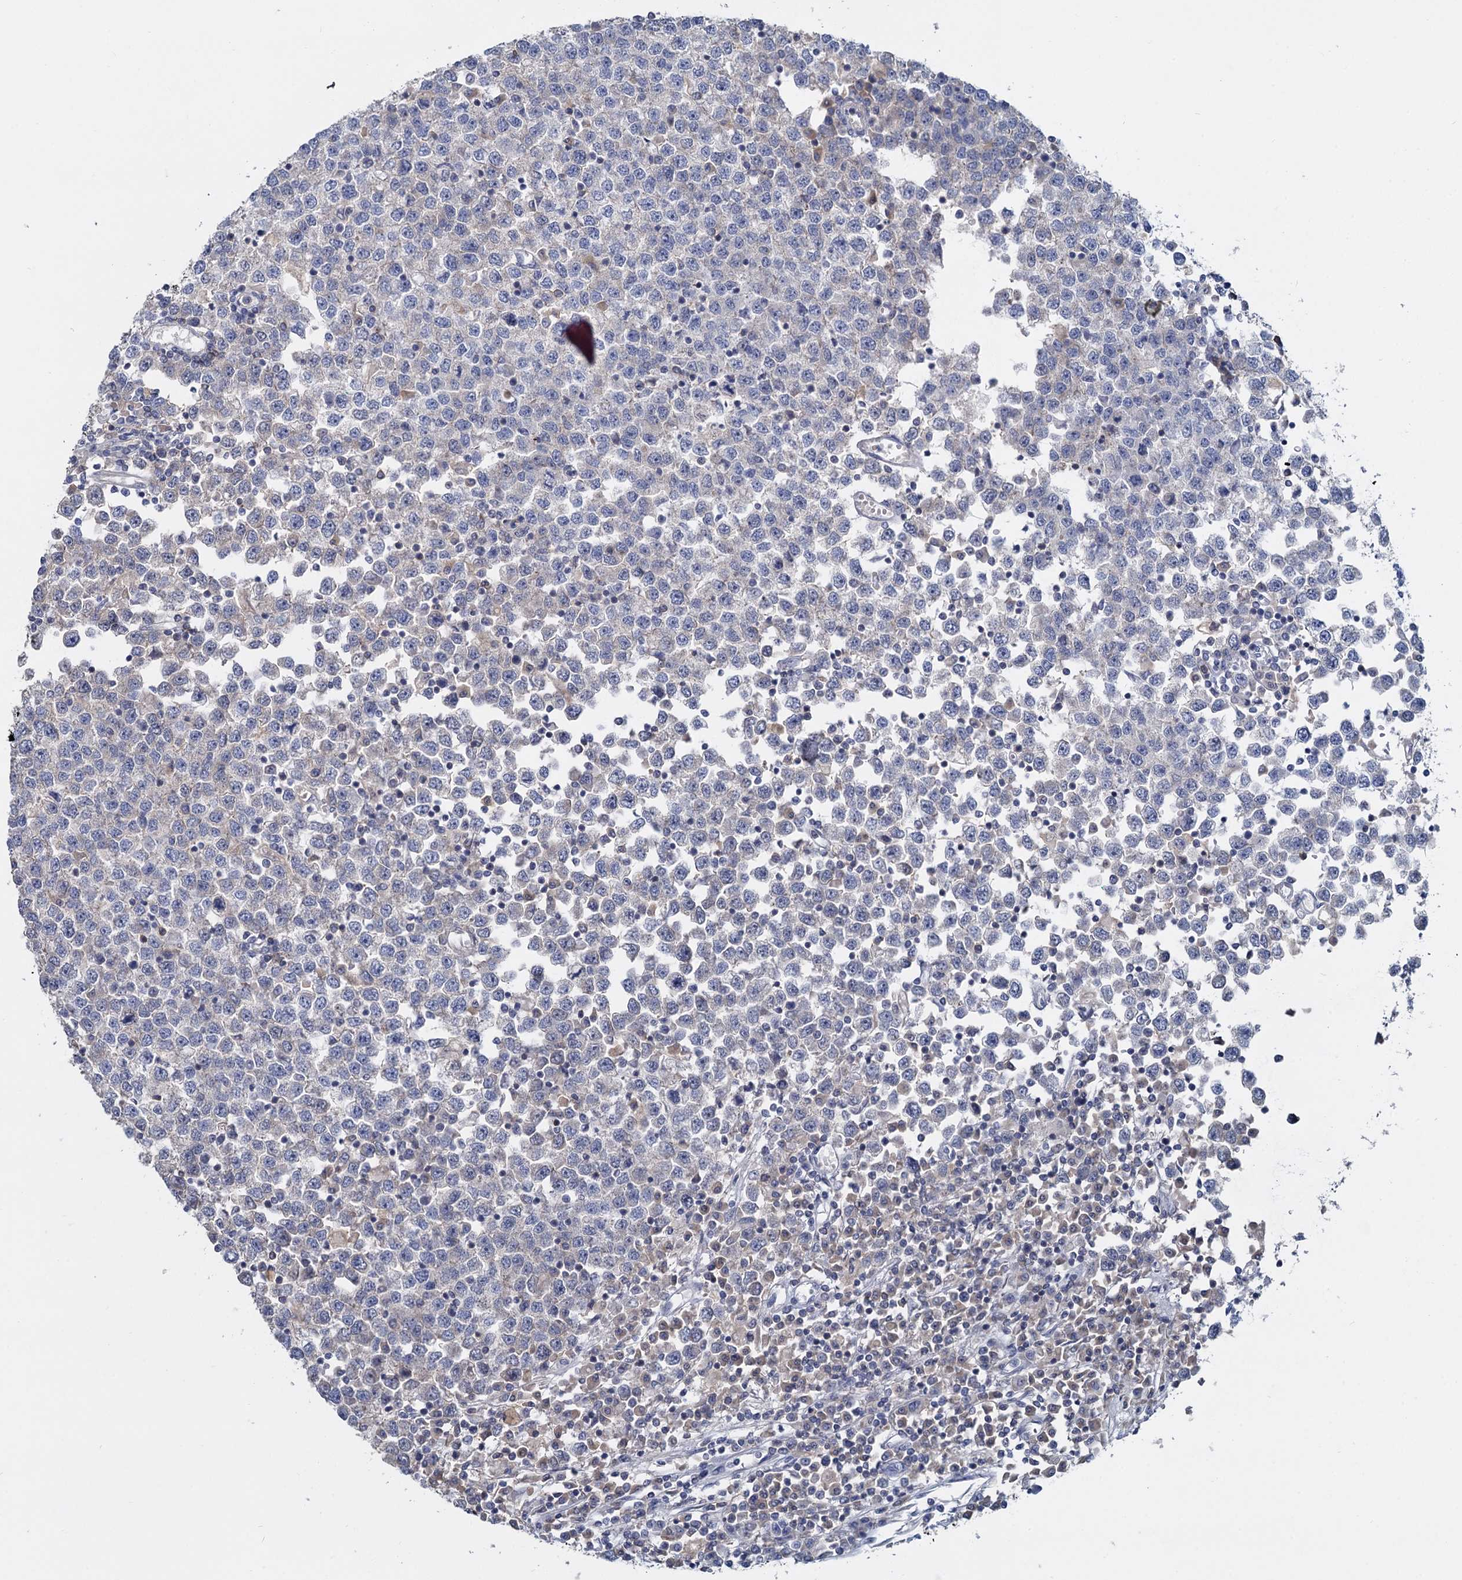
{"staining": {"intensity": "negative", "quantity": "none", "location": "none"}, "tissue": "testis cancer", "cell_type": "Tumor cells", "image_type": "cancer", "snomed": [{"axis": "morphology", "description": "Seminoma, NOS"}, {"axis": "topography", "description": "Testis"}], "caption": "The photomicrograph shows no staining of tumor cells in testis cancer (seminoma).", "gene": "ACSM3", "patient": {"sex": "male", "age": 65}}